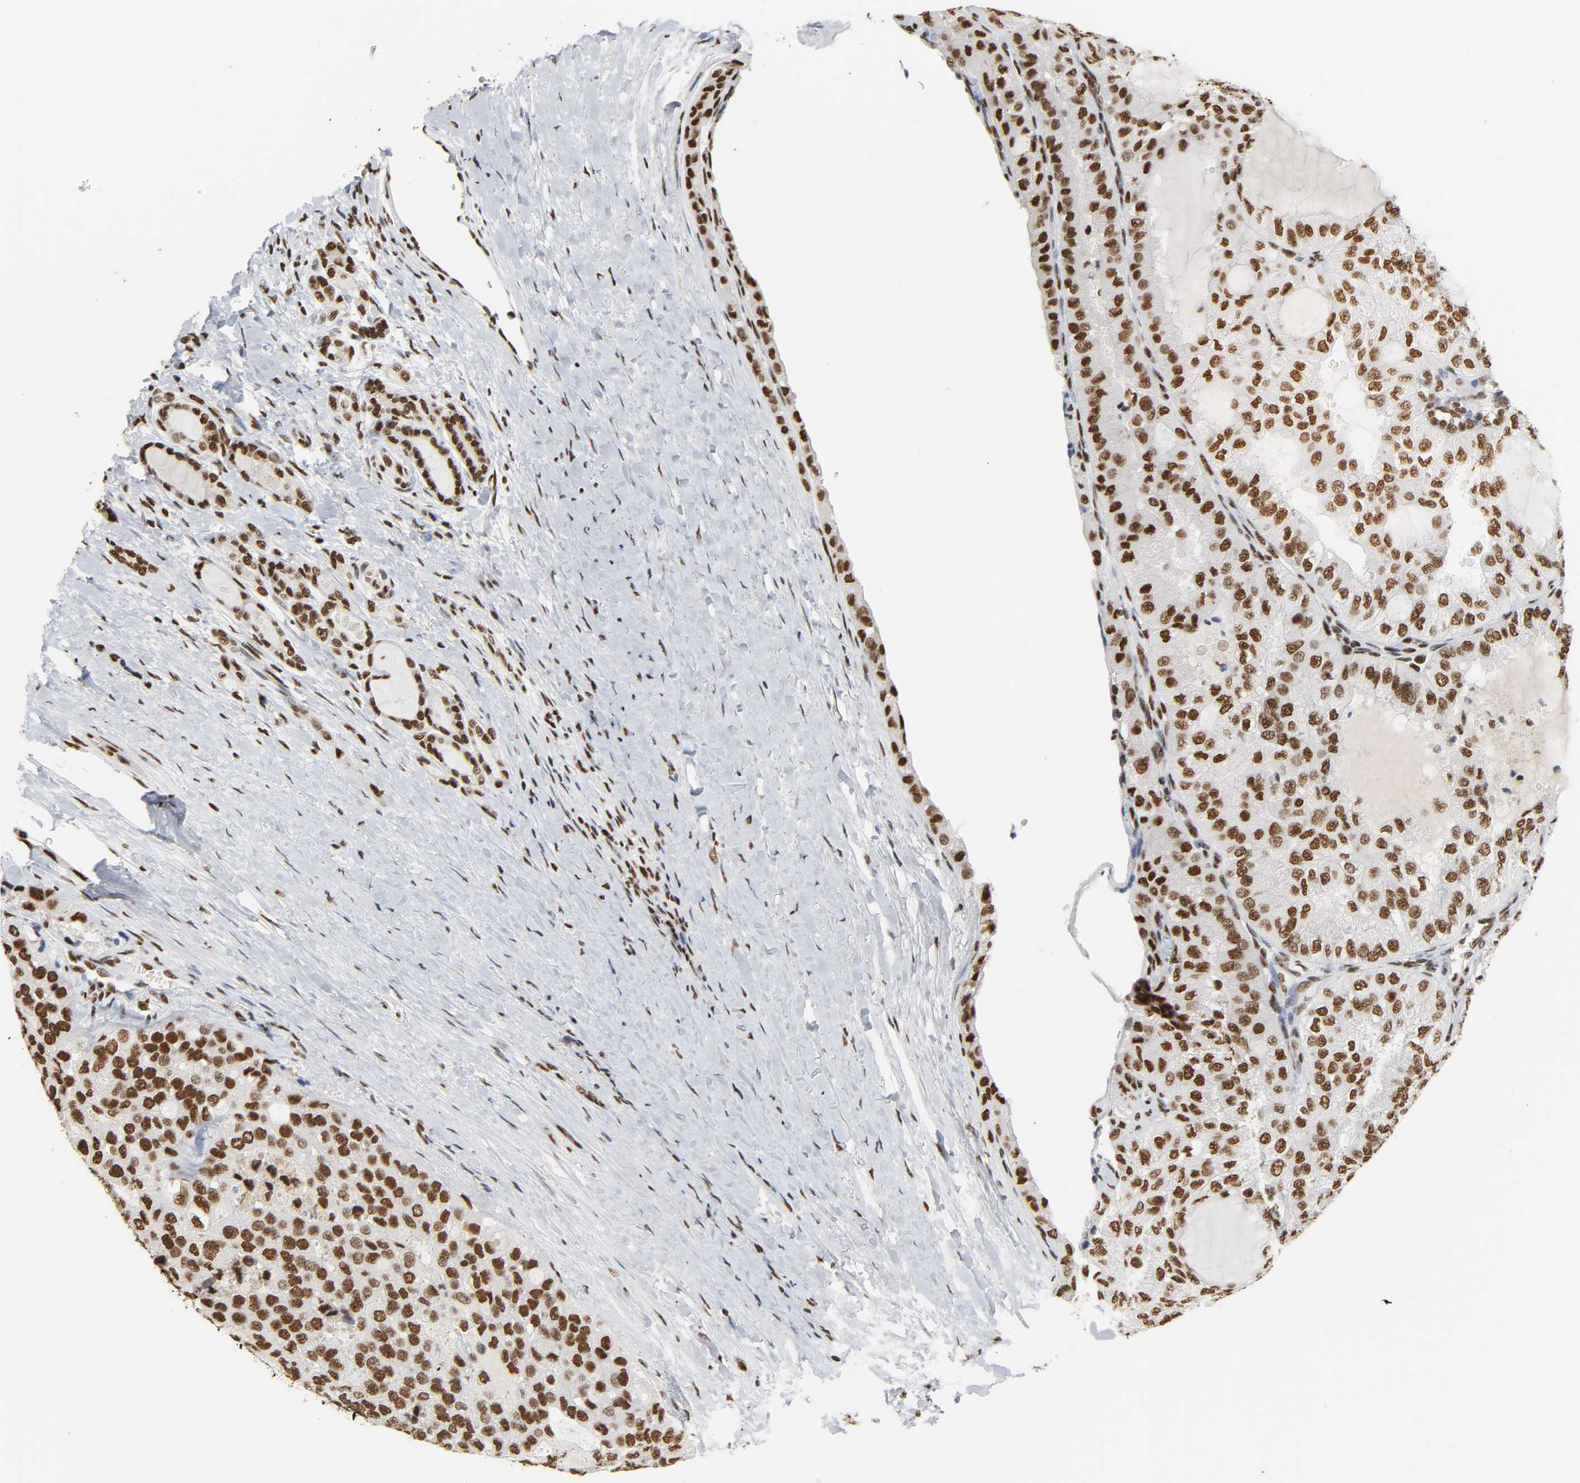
{"staining": {"intensity": "strong", "quantity": ">75%", "location": "nuclear"}, "tissue": "thyroid cancer", "cell_type": "Tumor cells", "image_type": "cancer", "snomed": [{"axis": "morphology", "description": "Follicular adenoma carcinoma, NOS"}, {"axis": "topography", "description": "Thyroid gland"}], "caption": "IHC photomicrograph of neoplastic tissue: human thyroid follicular adenoma carcinoma stained using immunohistochemistry (IHC) exhibits high levels of strong protein expression localized specifically in the nuclear of tumor cells, appearing as a nuclear brown color.", "gene": "HNRNPC", "patient": {"sex": "male", "age": 75}}